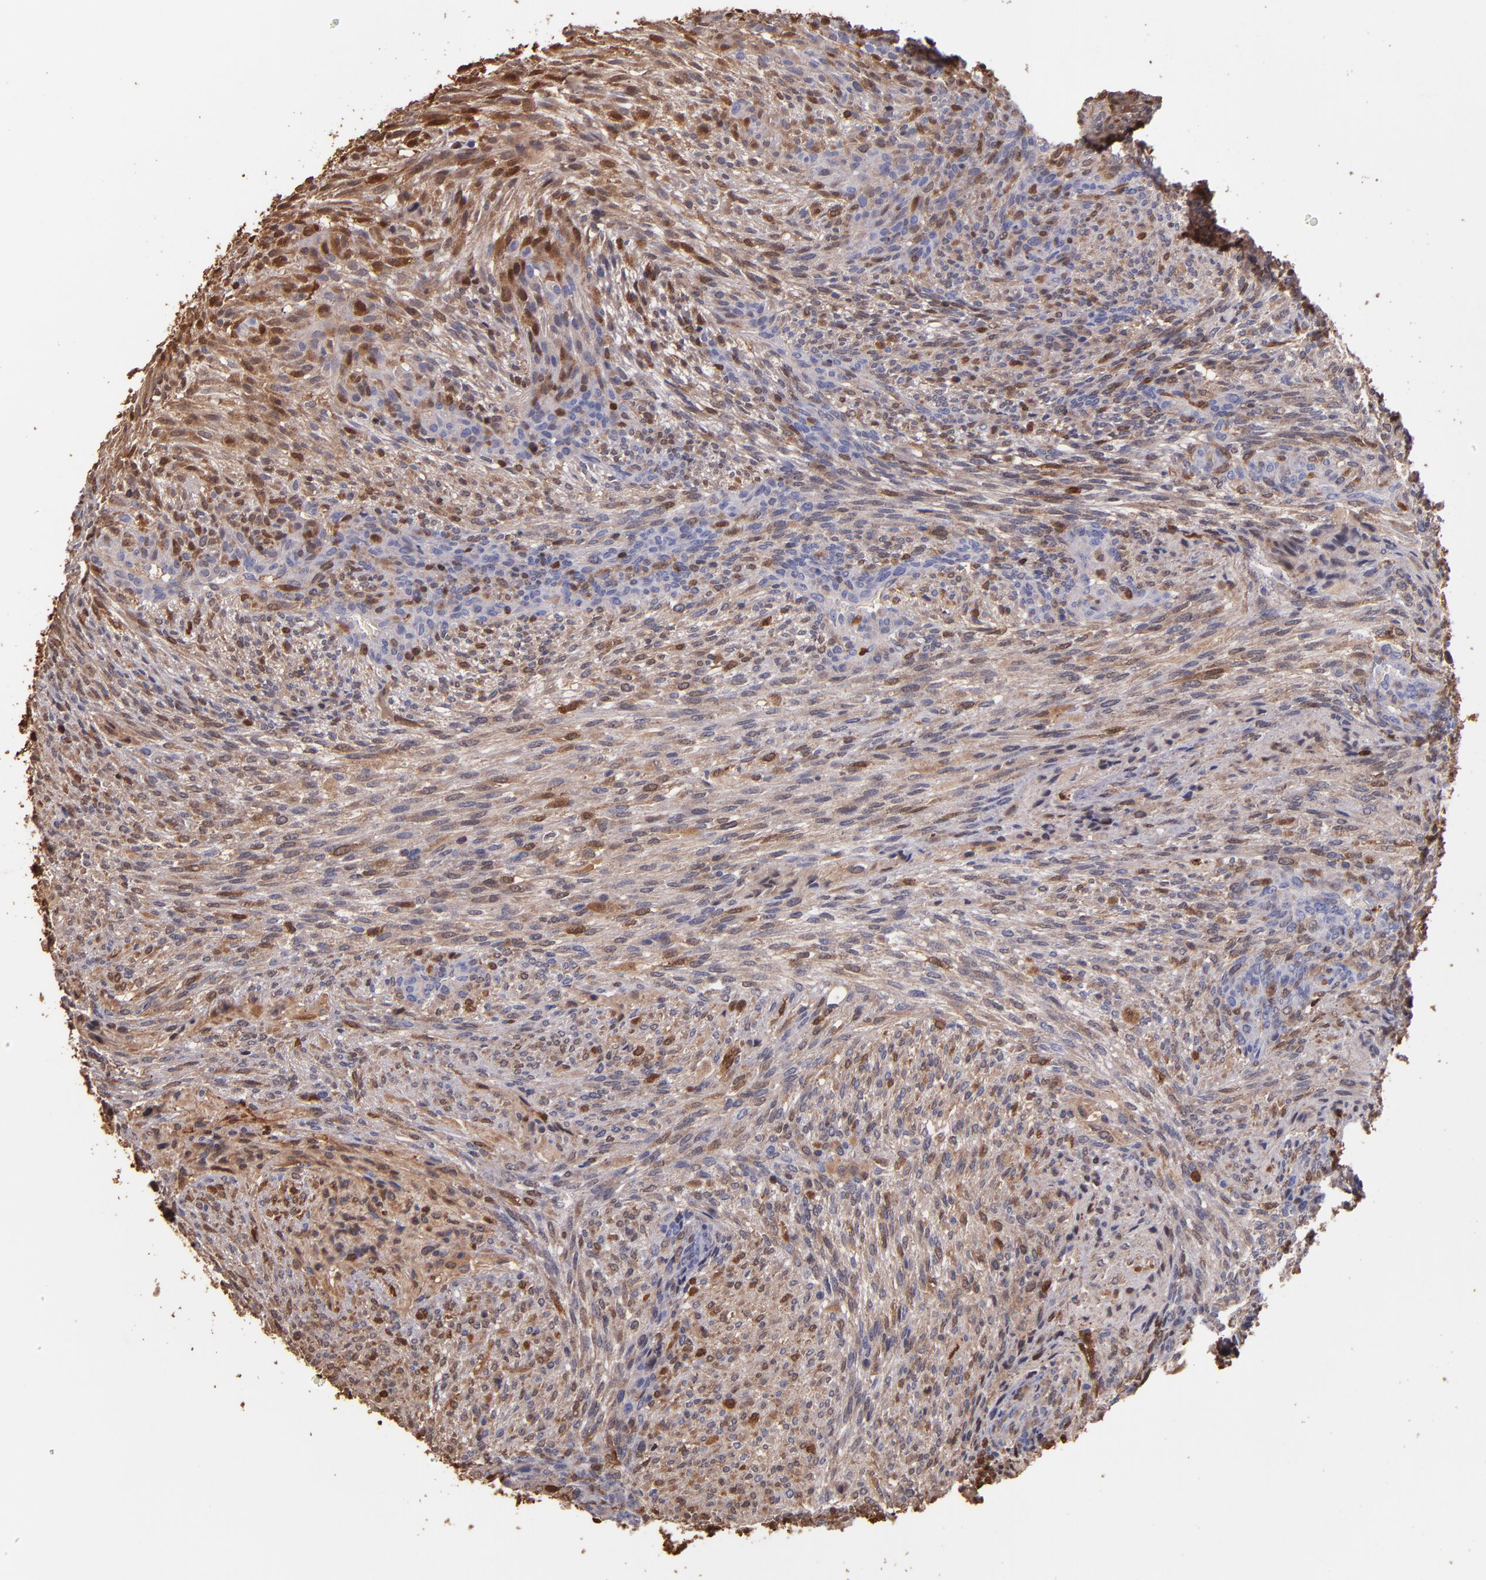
{"staining": {"intensity": "moderate", "quantity": ">75%", "location": "cytoplasmic/membranous,nuclear"}, "tissue": "glioma", "cell_type": "Tumor cells", "image_type": "cancer", "snomed": [{"axis": "morphology", "description": "Glioma, malignant, High grade"}, {"axis": "topography", "description": "Cerebral cortex"}], "caption": "This micrograph demonstrates IHC staining of human glioma, with medium moderate cytoplasmic/membranous and nuclear expression in about >75% of tumor cells.", "gene": "S100A6", "patient": {"sex": "female", "age": 55}}